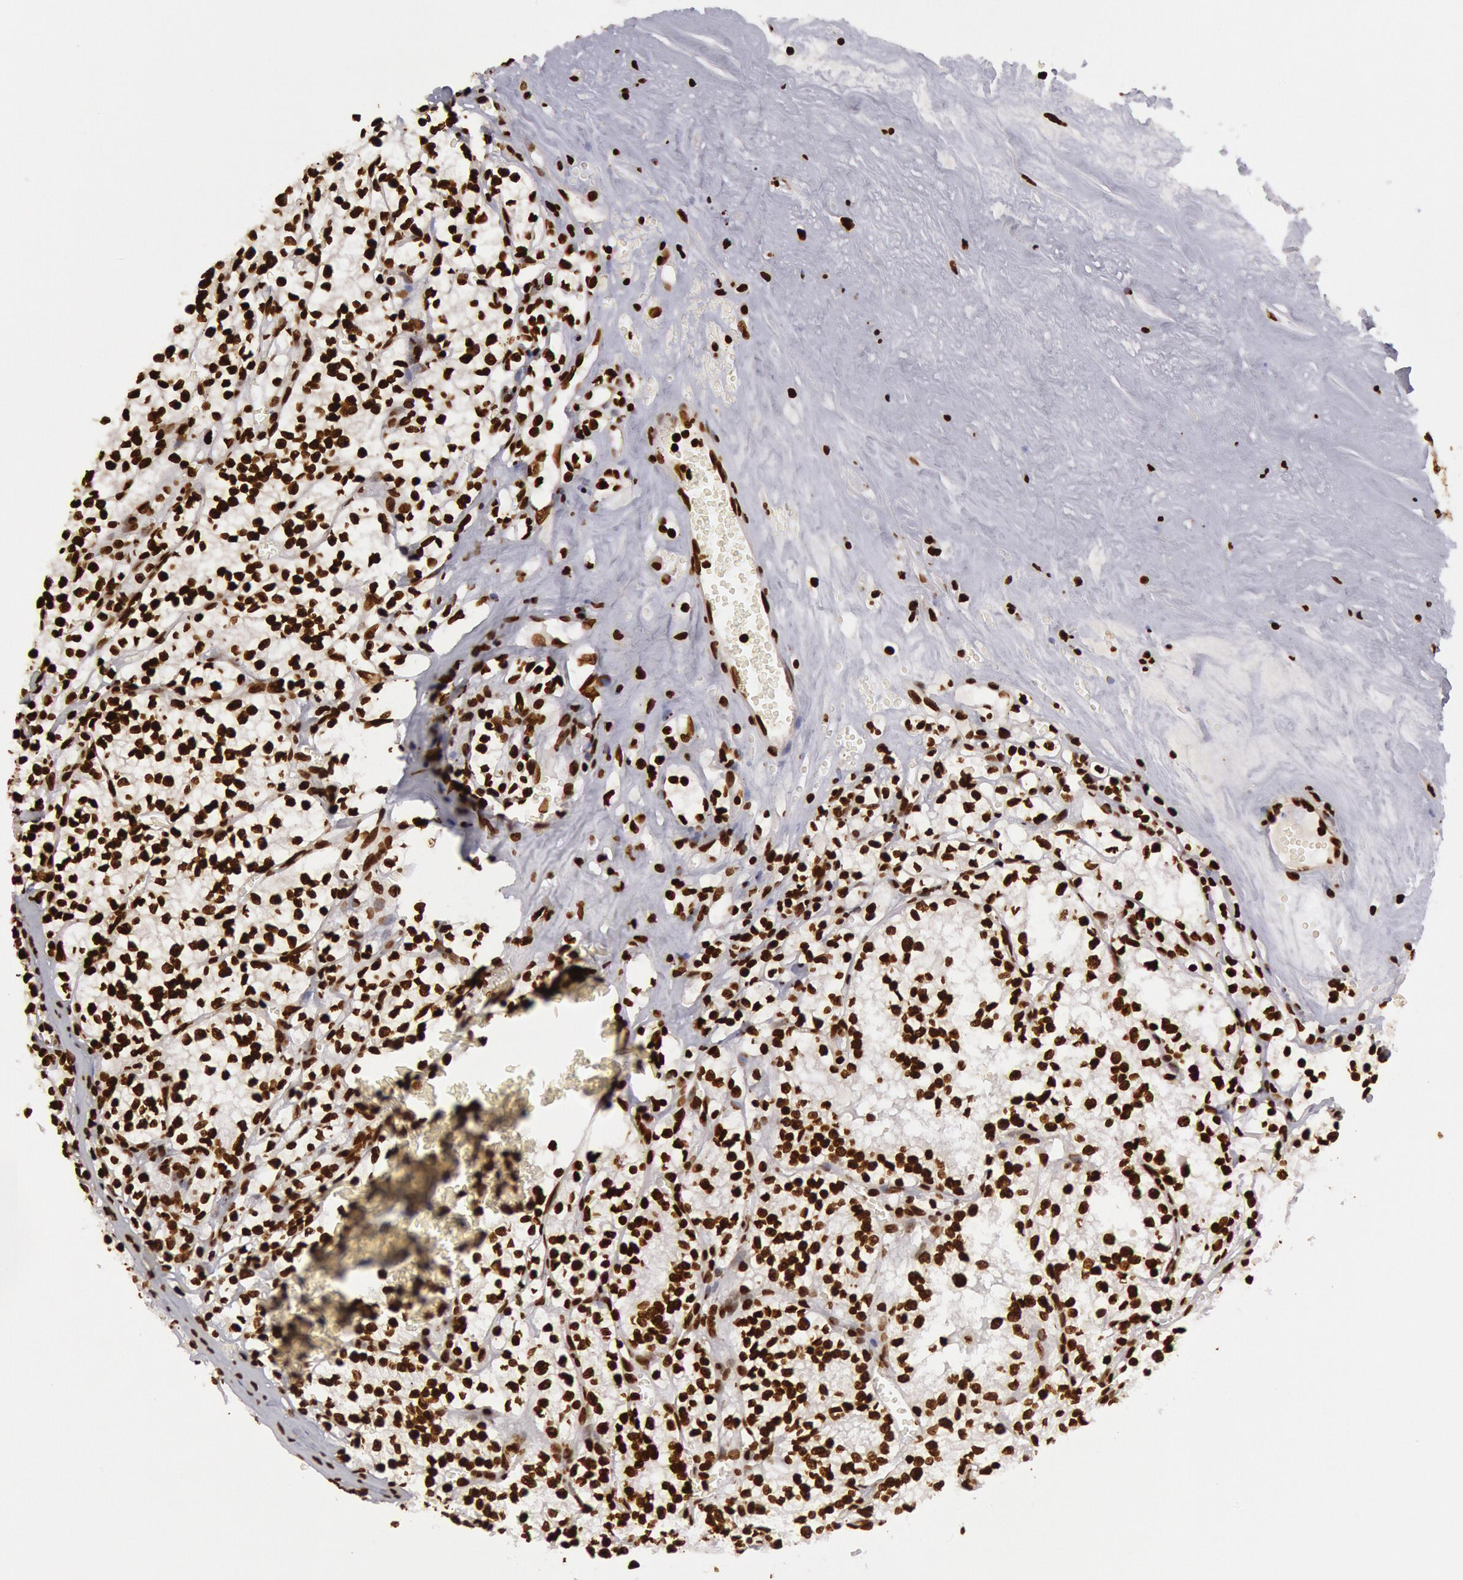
{"staining": {"intensity": "strong", "quantity": ">75%", "location": "nuclear"}, "tissue": "renal cancer", "cell_type": "Tumor cells", "image_type": "cancer", "snomed": [{"axis": "morphology", "description": "Adenocarcinoma, NOS"}, {"axis": "topography", "description": "Kidney"}], "caption": "Human adenocarcinoma (renal) stained with a protein marker exhibits strong staining in tumor cells.", "gene": "H3-4", "patient": {"sex": "male", "age": 61}}